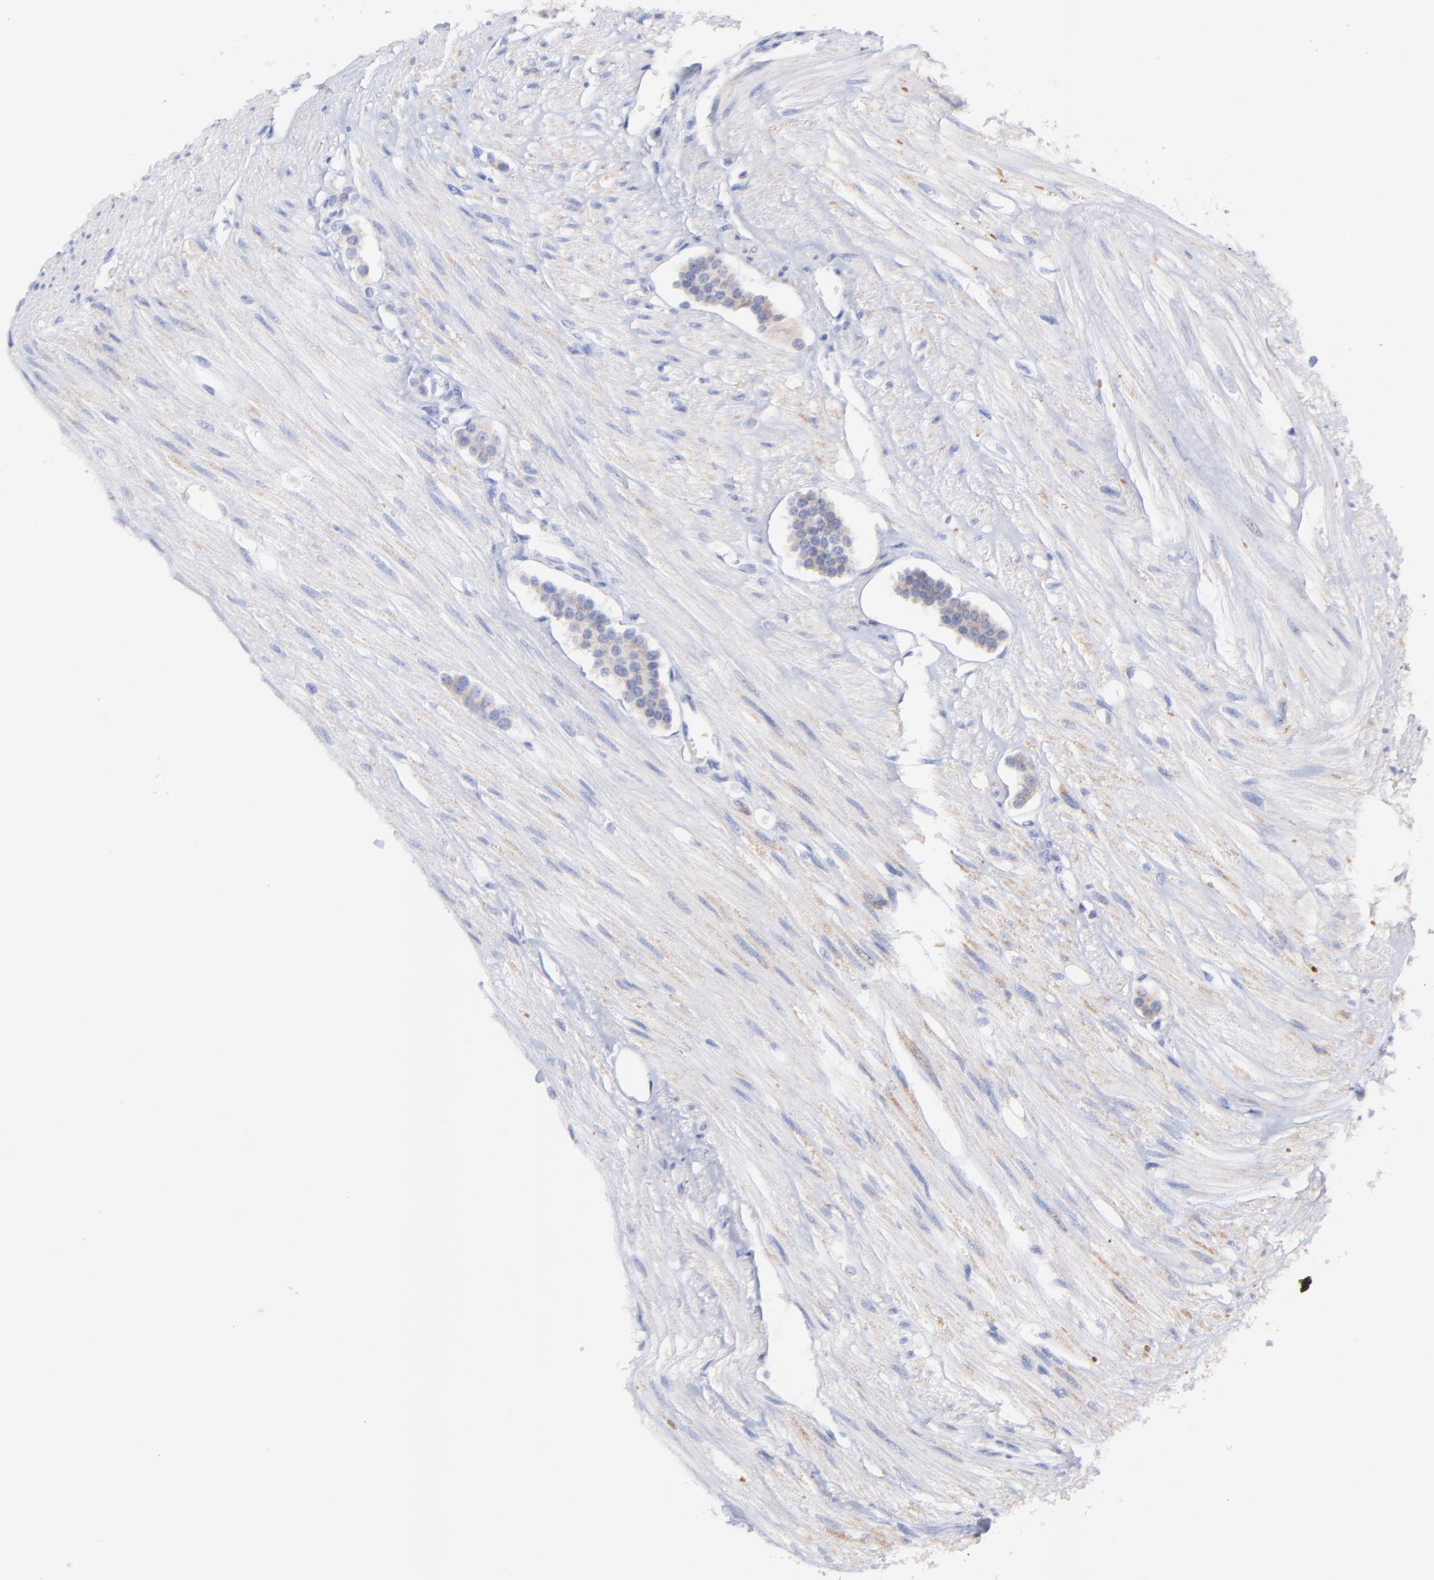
{"staining": {"intensity": "weak", "quantity": ">75%", "location": "cytoplasmic/membranous"}, "tissue": "carcinoid", "cell_type": "Tumor cells", "image_type": "cancer", "snomed": [{"axis": "morphology", "description": "Carcinoid, malignant, NOS"}, {"axis": "topography", "description": "Small intestine"}], "caption": "Malignant carcinoid was stained to show a protein in brown. There is low levels of weak cytoplasmic/membranous staining in about >75% of tumor cells.", "gene": "CFAP57", "patient": {"sex": "male", "age": 60}}